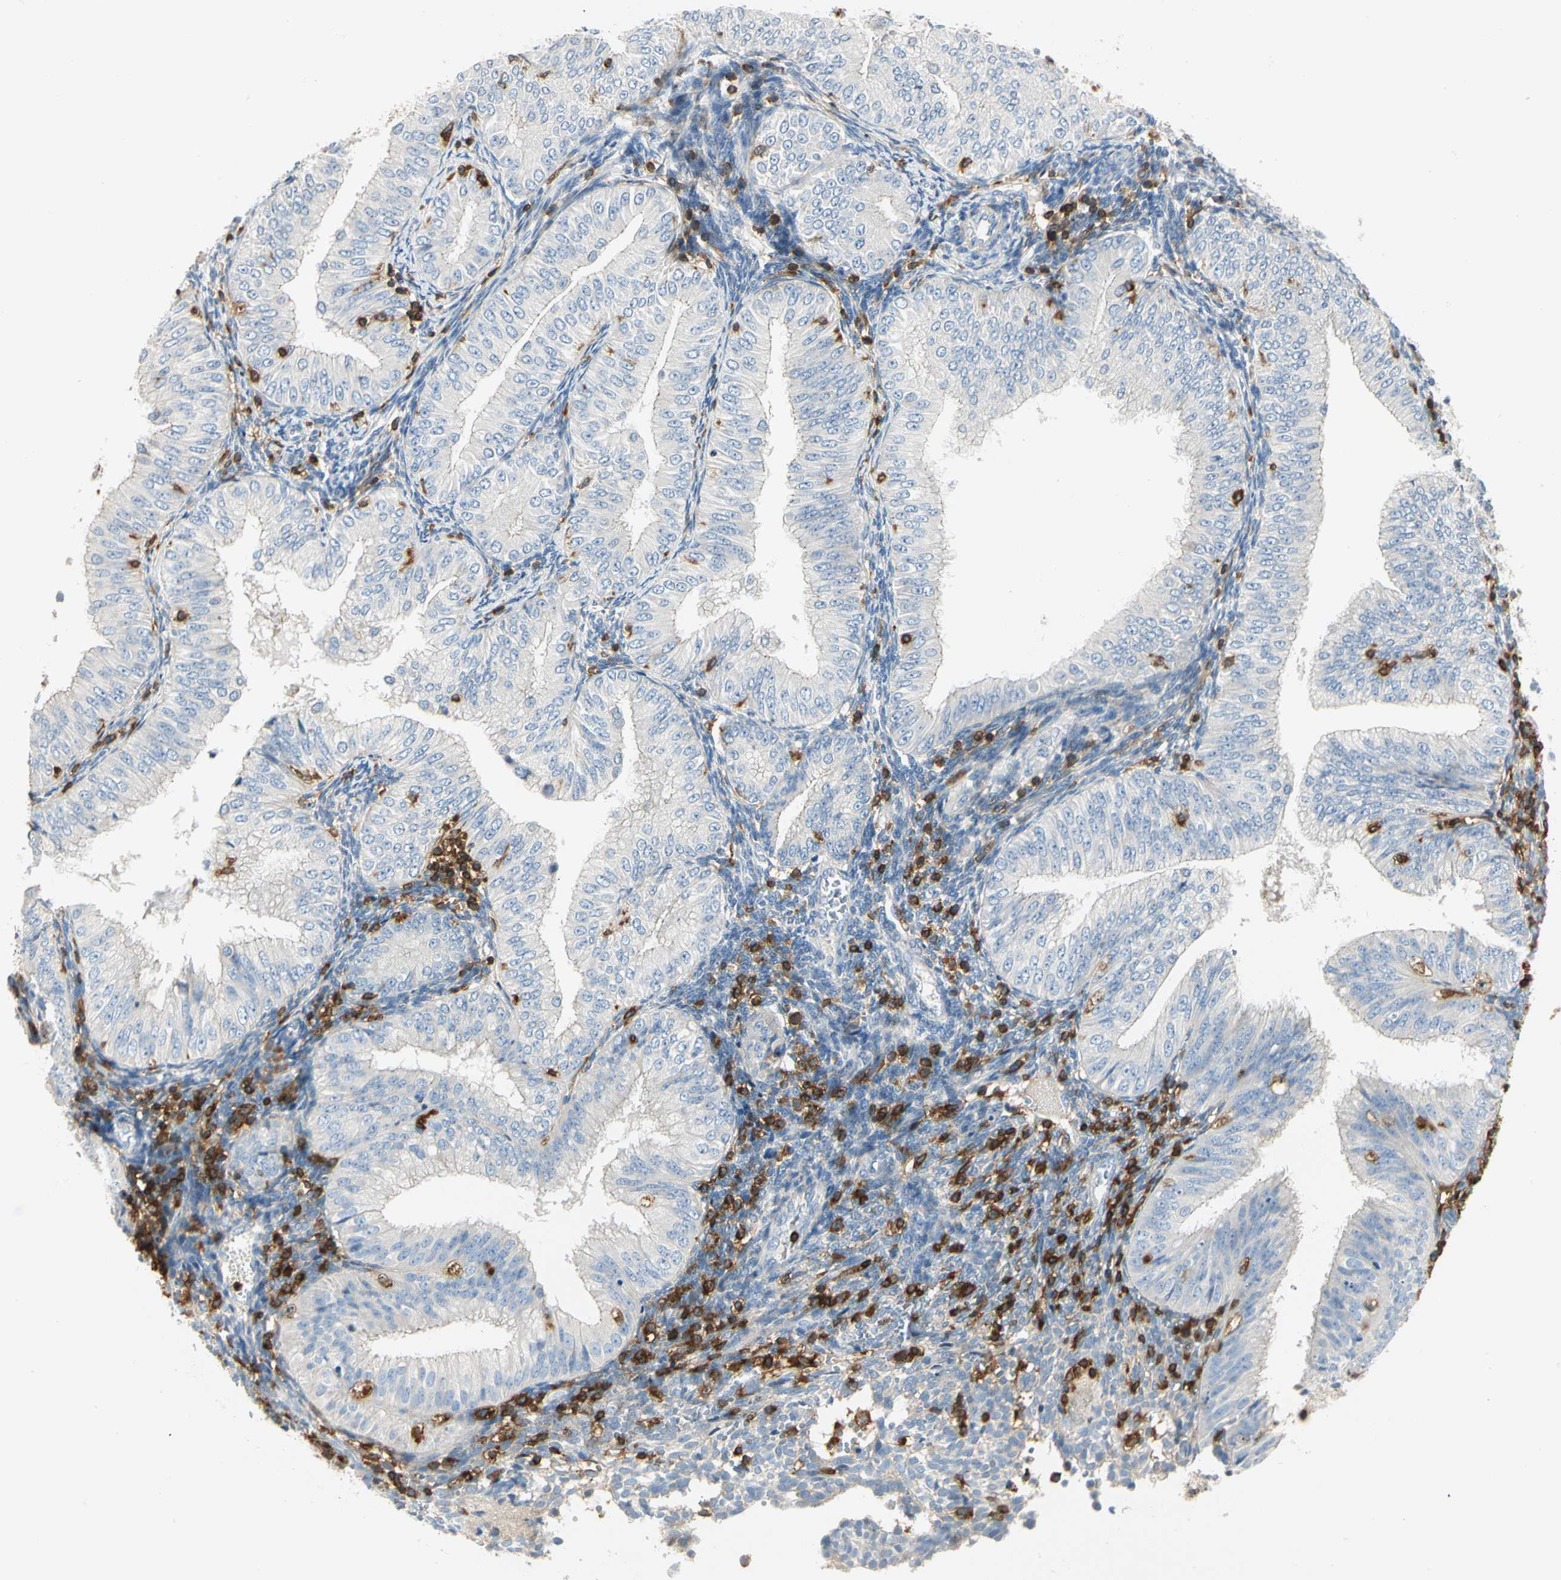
{"staining": {"intensity": "negative", "quantity": "none", "location": "none"}, "tissue": "endometrial cancer", "cell_type": "Tumor cells", "image_type": "cancer", "snomed": [{"axis": "morphology", "description": "Normal tissue, NOS"}, {"axis": "morphology", "description": "Adenocarcinoma, NOS"}, {"axis": "topography", "description": "Endometrium"}], "caption": "This is a histopathology image of IHC staining of endometrial cancer (adenocarcinoma), which shows no expression in tumor cells.", "gene": "FMNL1", "patient": {"sex": "female", "age": 53}}